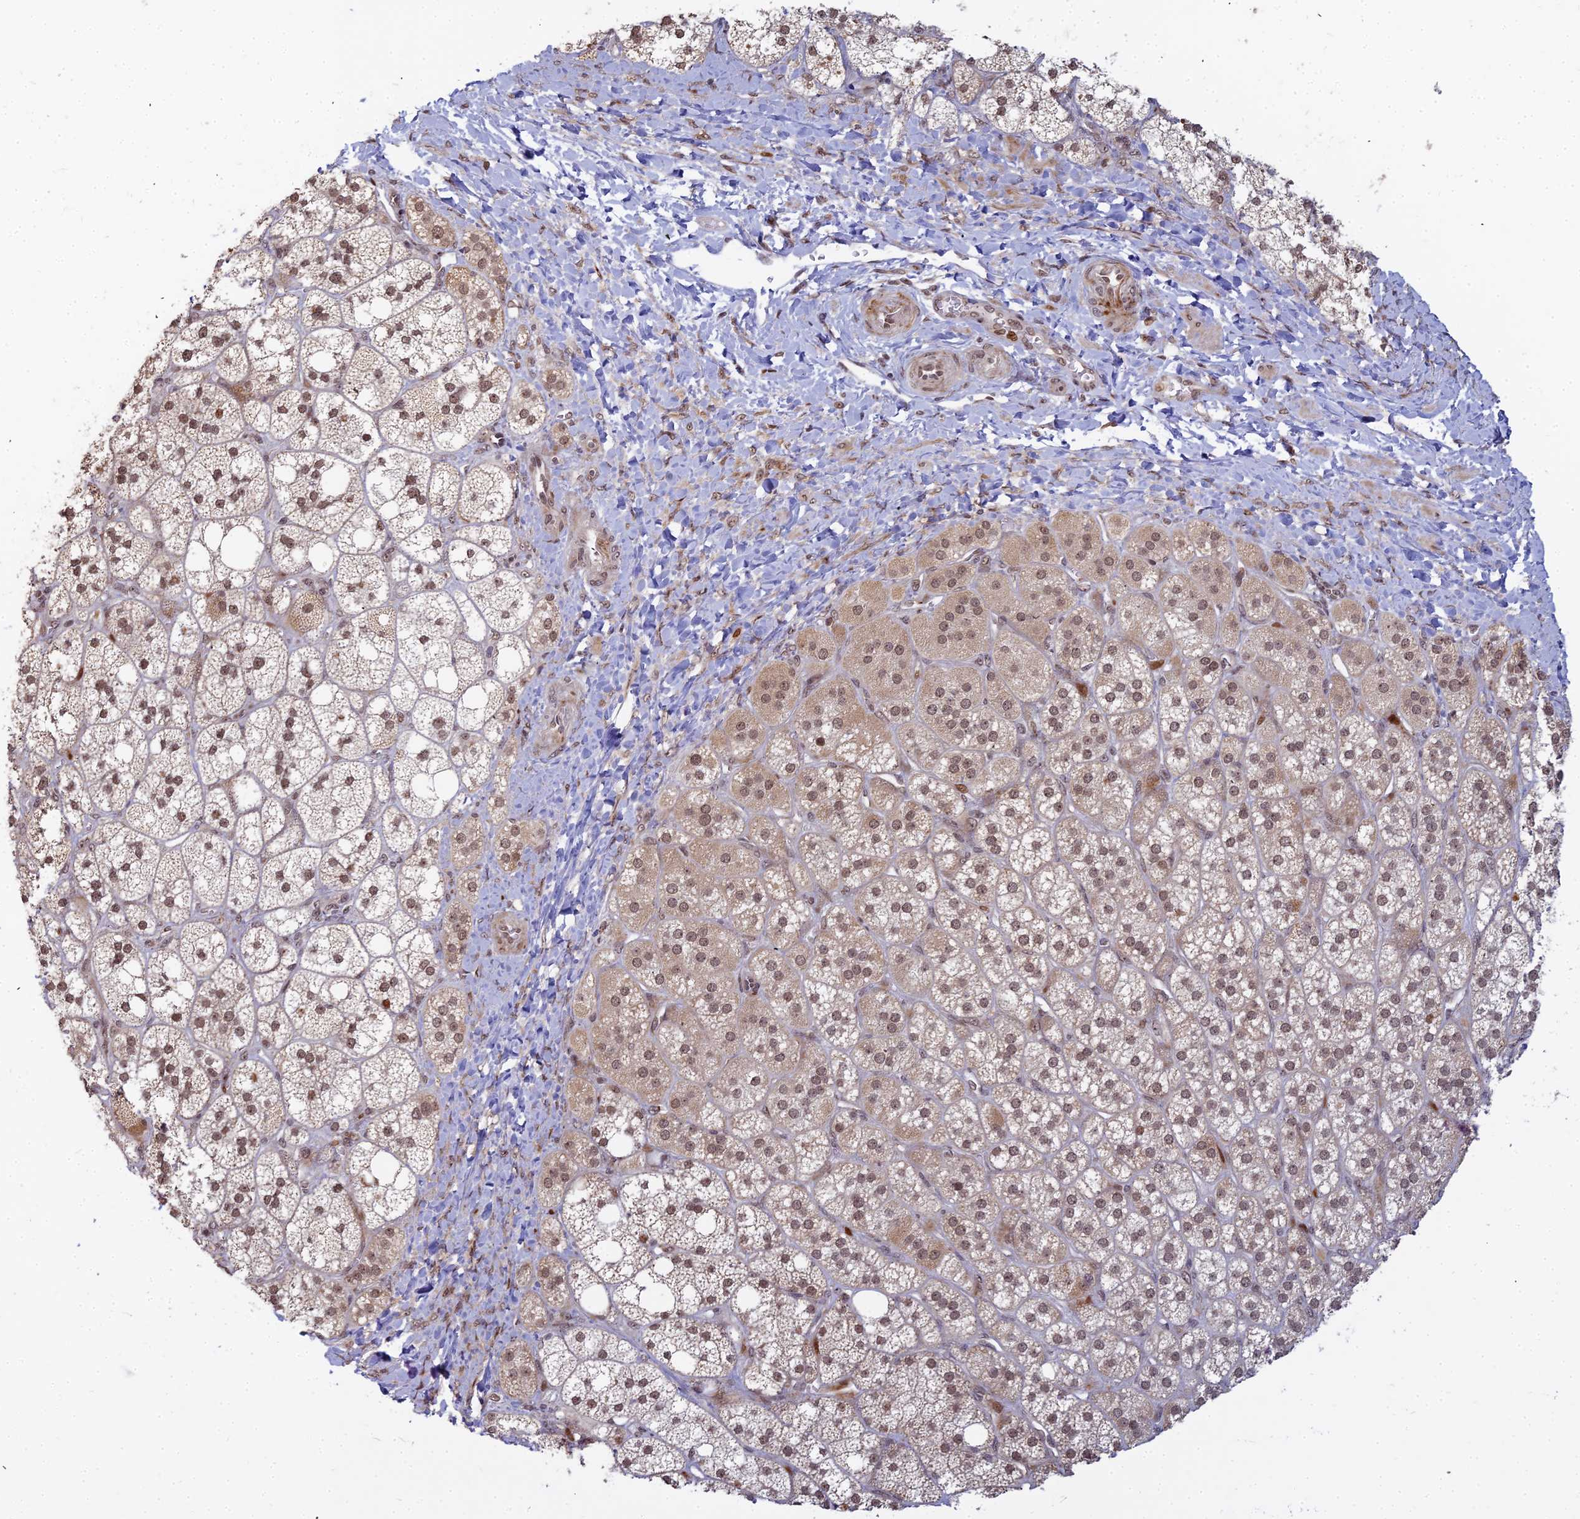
{"staining": {"intensity": "moderate", "quantity": ">75%", "location": "cytoplasmic/membranous,nuclear"}, "tissue": "adrenal gland", "cell_type": "Glandular cells", "image_type": "normal", "snomed": [{"axis": "morphology", "description": "Normal tissue, NOS"}, {"axis": "topography", "description": "Adrenal gland"}], "caption": "Brown immunohistochemical staining in benign adrenal gland exhibits moderate cytoplasmic/membranous,nuclear staining in about >75% of glandular cells. (DAB IHC with brightfield microscopy, high magnification).", "gene": "ABCA2", "patient": {"sex": "male", "age": 61}}